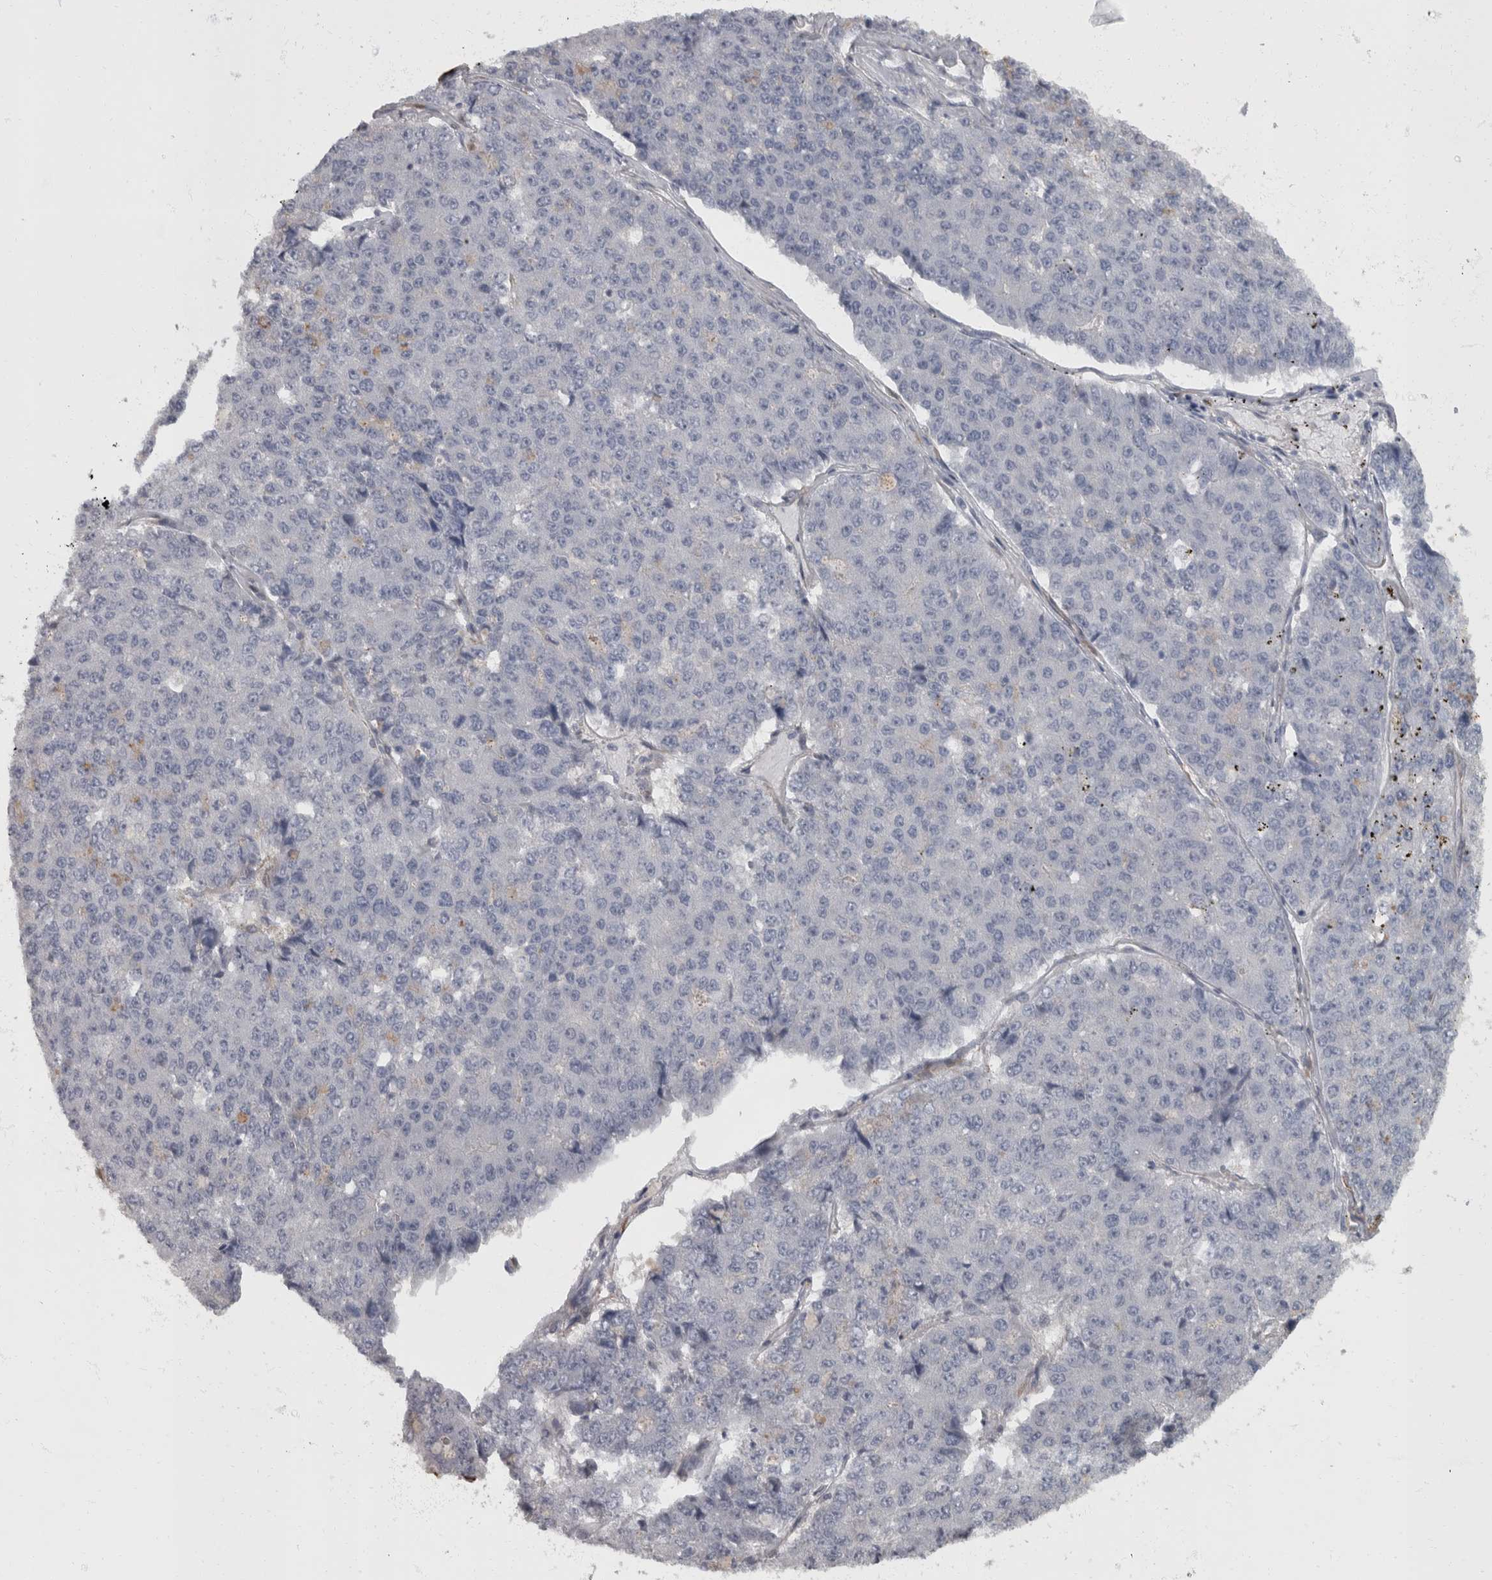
{"staining": {"intensity": "negative", "quantity": "none", "location": "none"}, "tissue": "pancreatic cancer", "cell_type": "Tumor cells", "image_type": "cancer", "snomed": [{"axis": "morphology", "description": "Adenocarcinoma, NOS"}, {"axis": "topography", "description": "Pancreas"}], "caption": "IHC histopathology image of neoplastic tissue: adenocarcinoma (pancreatic) stained with DAB exhibits no significant protein positivity in tumor cells.", "gene": "MASTL", "patient": {"sex": "male", "age": 50}}